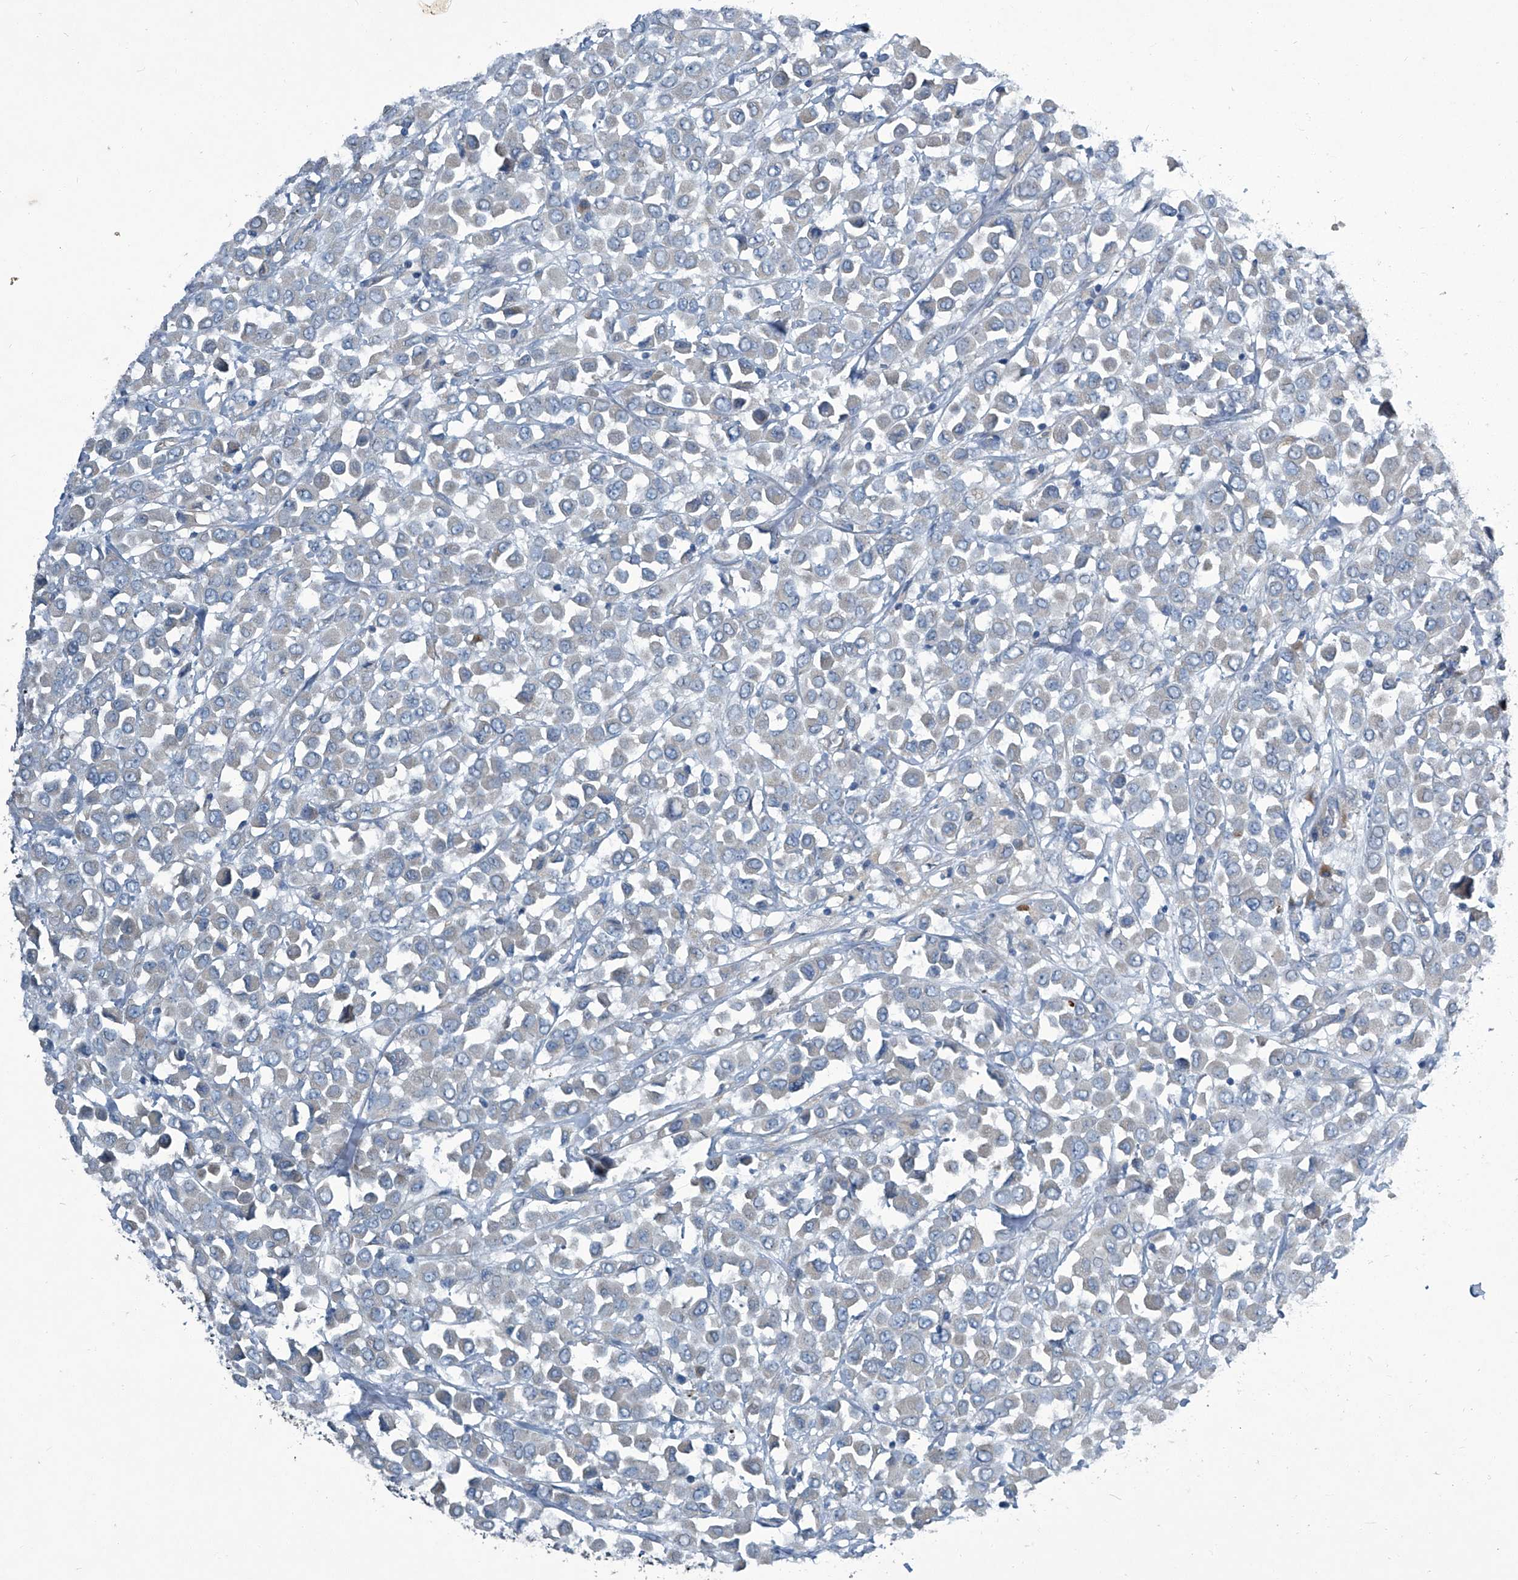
{"staining": {"intensity": "negative", "quantity": "none", "location": "none"}, "tissue": "breast cancer", "cell_type": "Tumor cells", "image_type": "cancer", "snomed": [{"axis": "morphology", "description": "Duct carcinoma"}, {"axis": "topography", "description": "Breast"}], "caption": "Breast infiltrating ductal carcinoma stained for a protein using immunohistochemistry (IHC) displays no staining tumor cells.", "gene": "SLC26A11", "patient": {"sex": "female", "age": 61}}